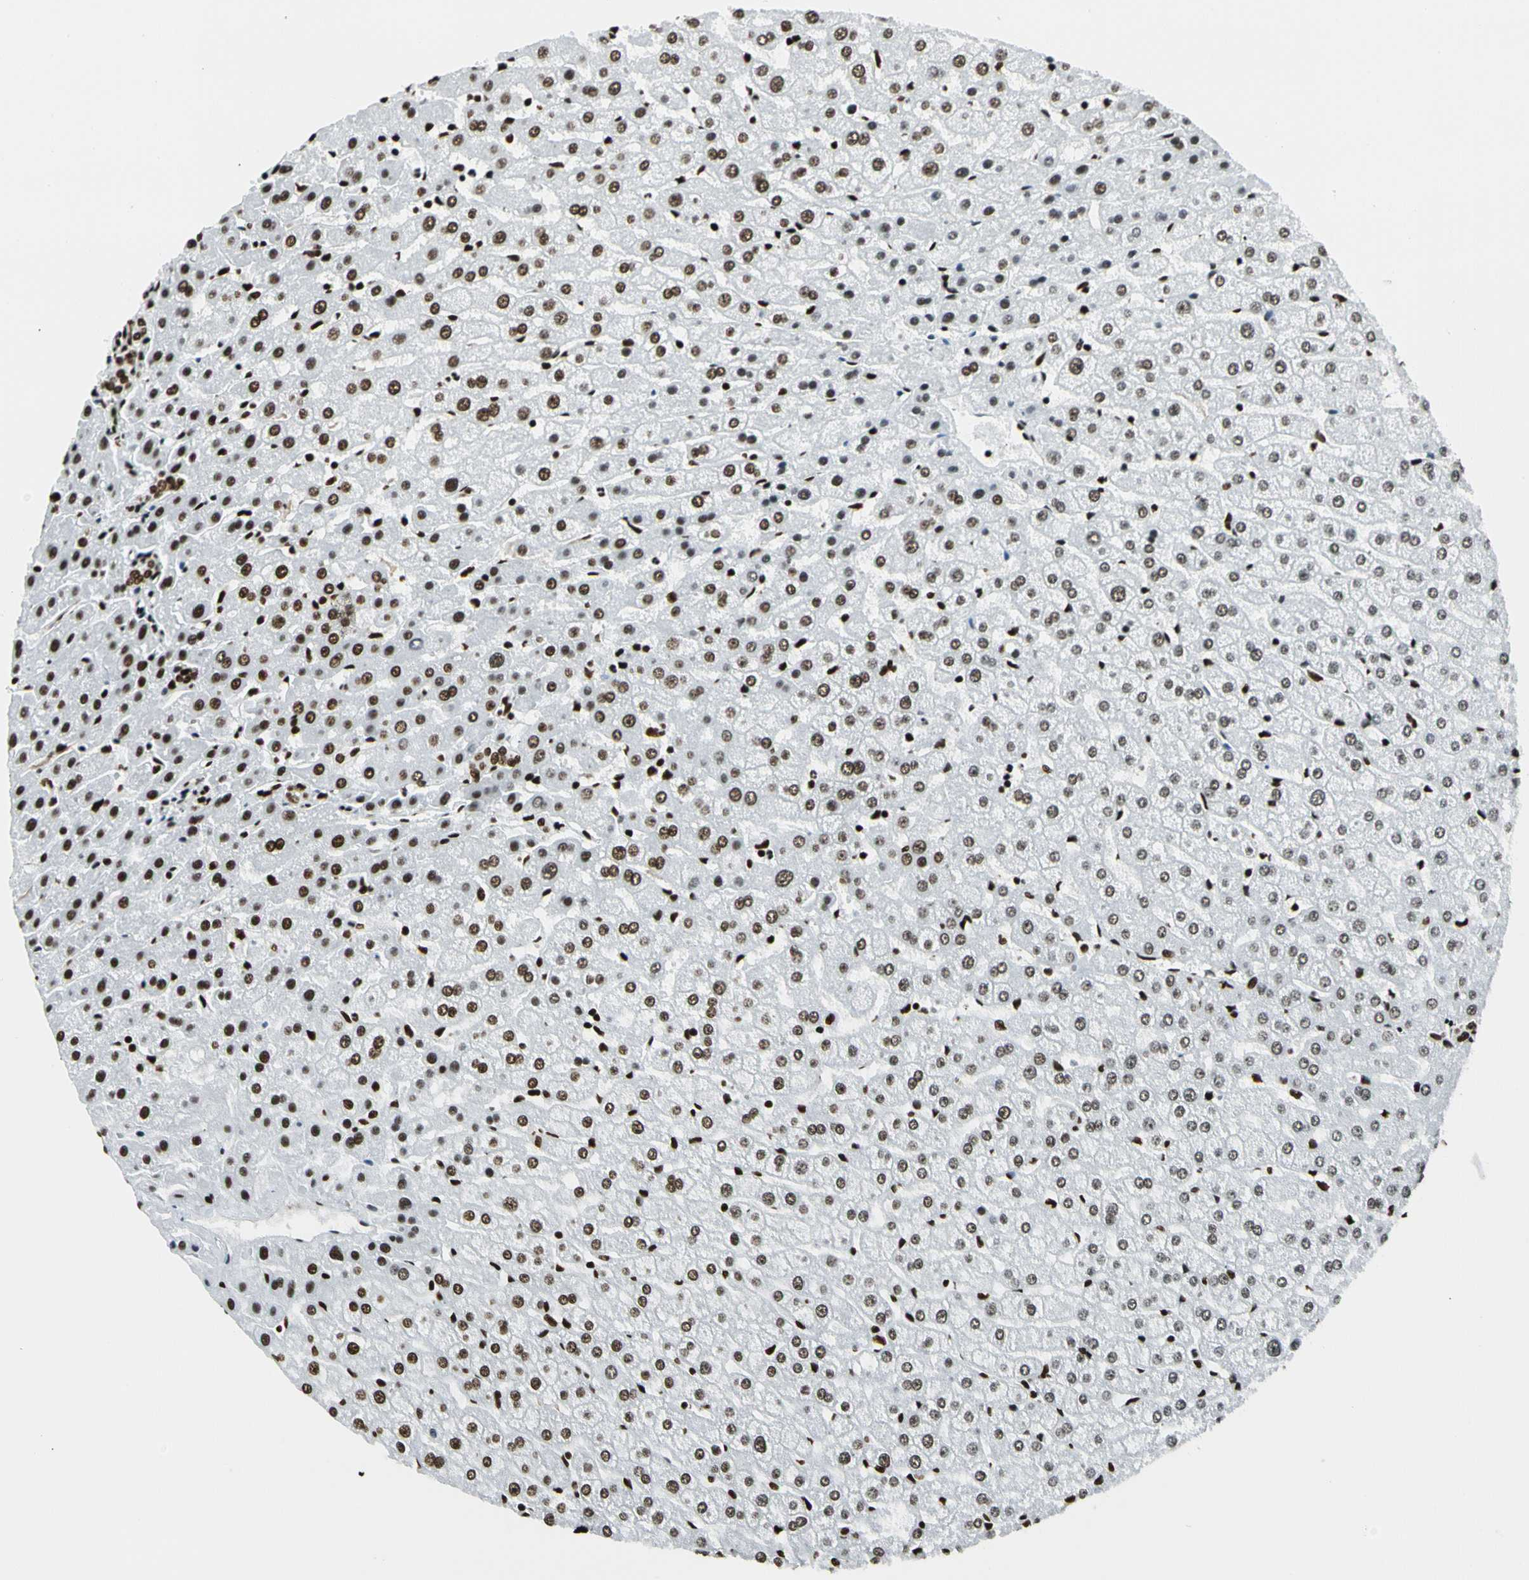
{"staining": {"intensity": "strong", "quantity": ">75%", "location": "nuclear"}, "tissue": "liver", "cell_type": "Cholangiocytes", "image_type": "normal", "snomed": [{"axis": "morphology", "description": "Normal tissue, NOS"}, {"axis": "morphology", "description": "Fibrosis, NOS"}, {"axis": "topography", "description": "Liver"}], "caption": "A brown stain highlights strong nuclear positivity of a protein in cholangiocytes of normal human liver. (Stains: DAB in brown, nuclei in blue, Microscopy: brightfield microscopy at high magnification).", "gene": "CCAR1", "patient": {"sex": "female", "age": 29}}